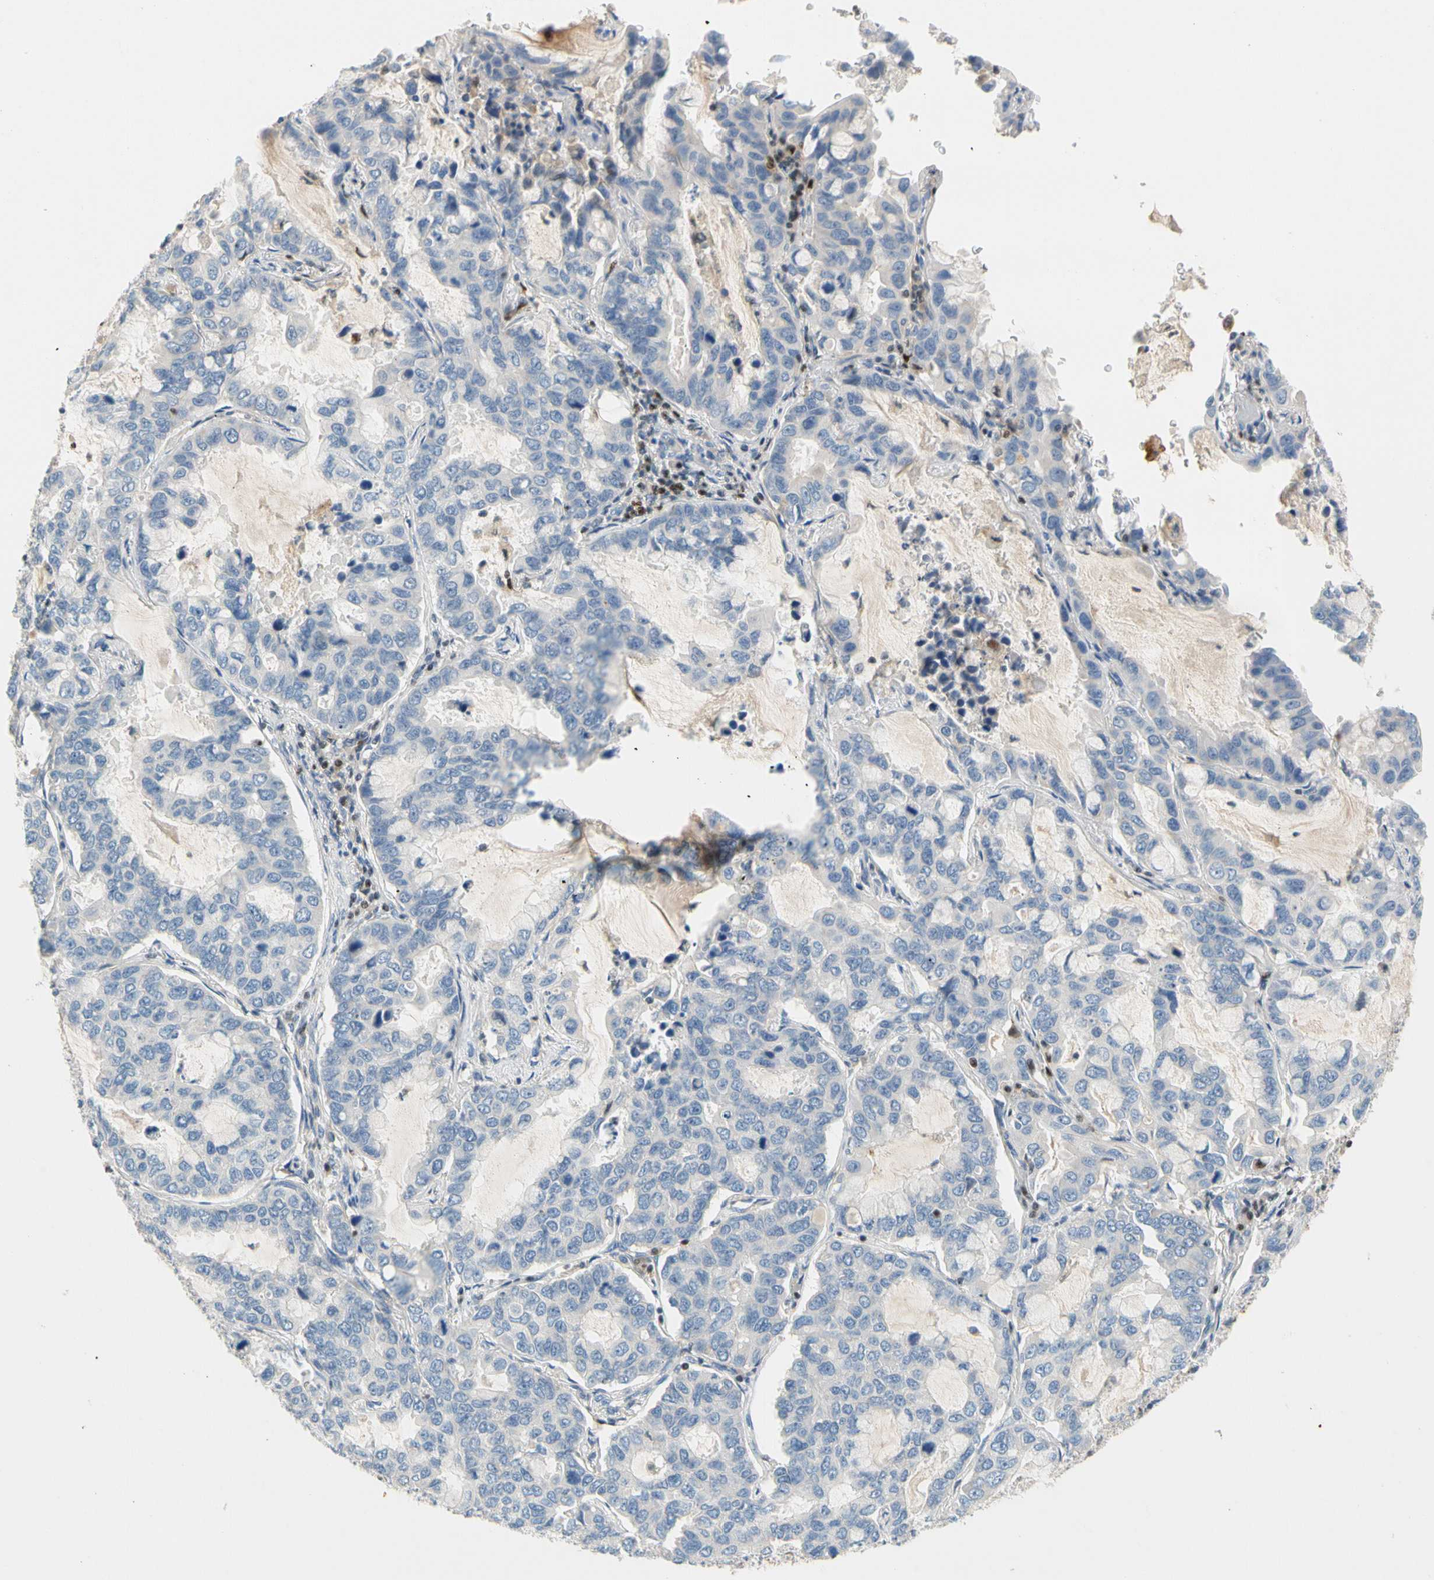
{"staining": {"intensity": "negative", "quantity": "none", "location": "none"}, "tissue": "lung cancer", "cell_type": "Tumor cells", "image_type": "cancer", "snomed": [{"axis": "morphology", "description": "Adenocarcinoma, NOS"}, {"axis": "topography", "description": "Lung"}], "caption": "Immunohistochemistry (IHC) of adenocarcinoma (lung) reveals no staining in tumor cells.", "gene": "SP140", "patient": {"sex": "male", "age": 64}}